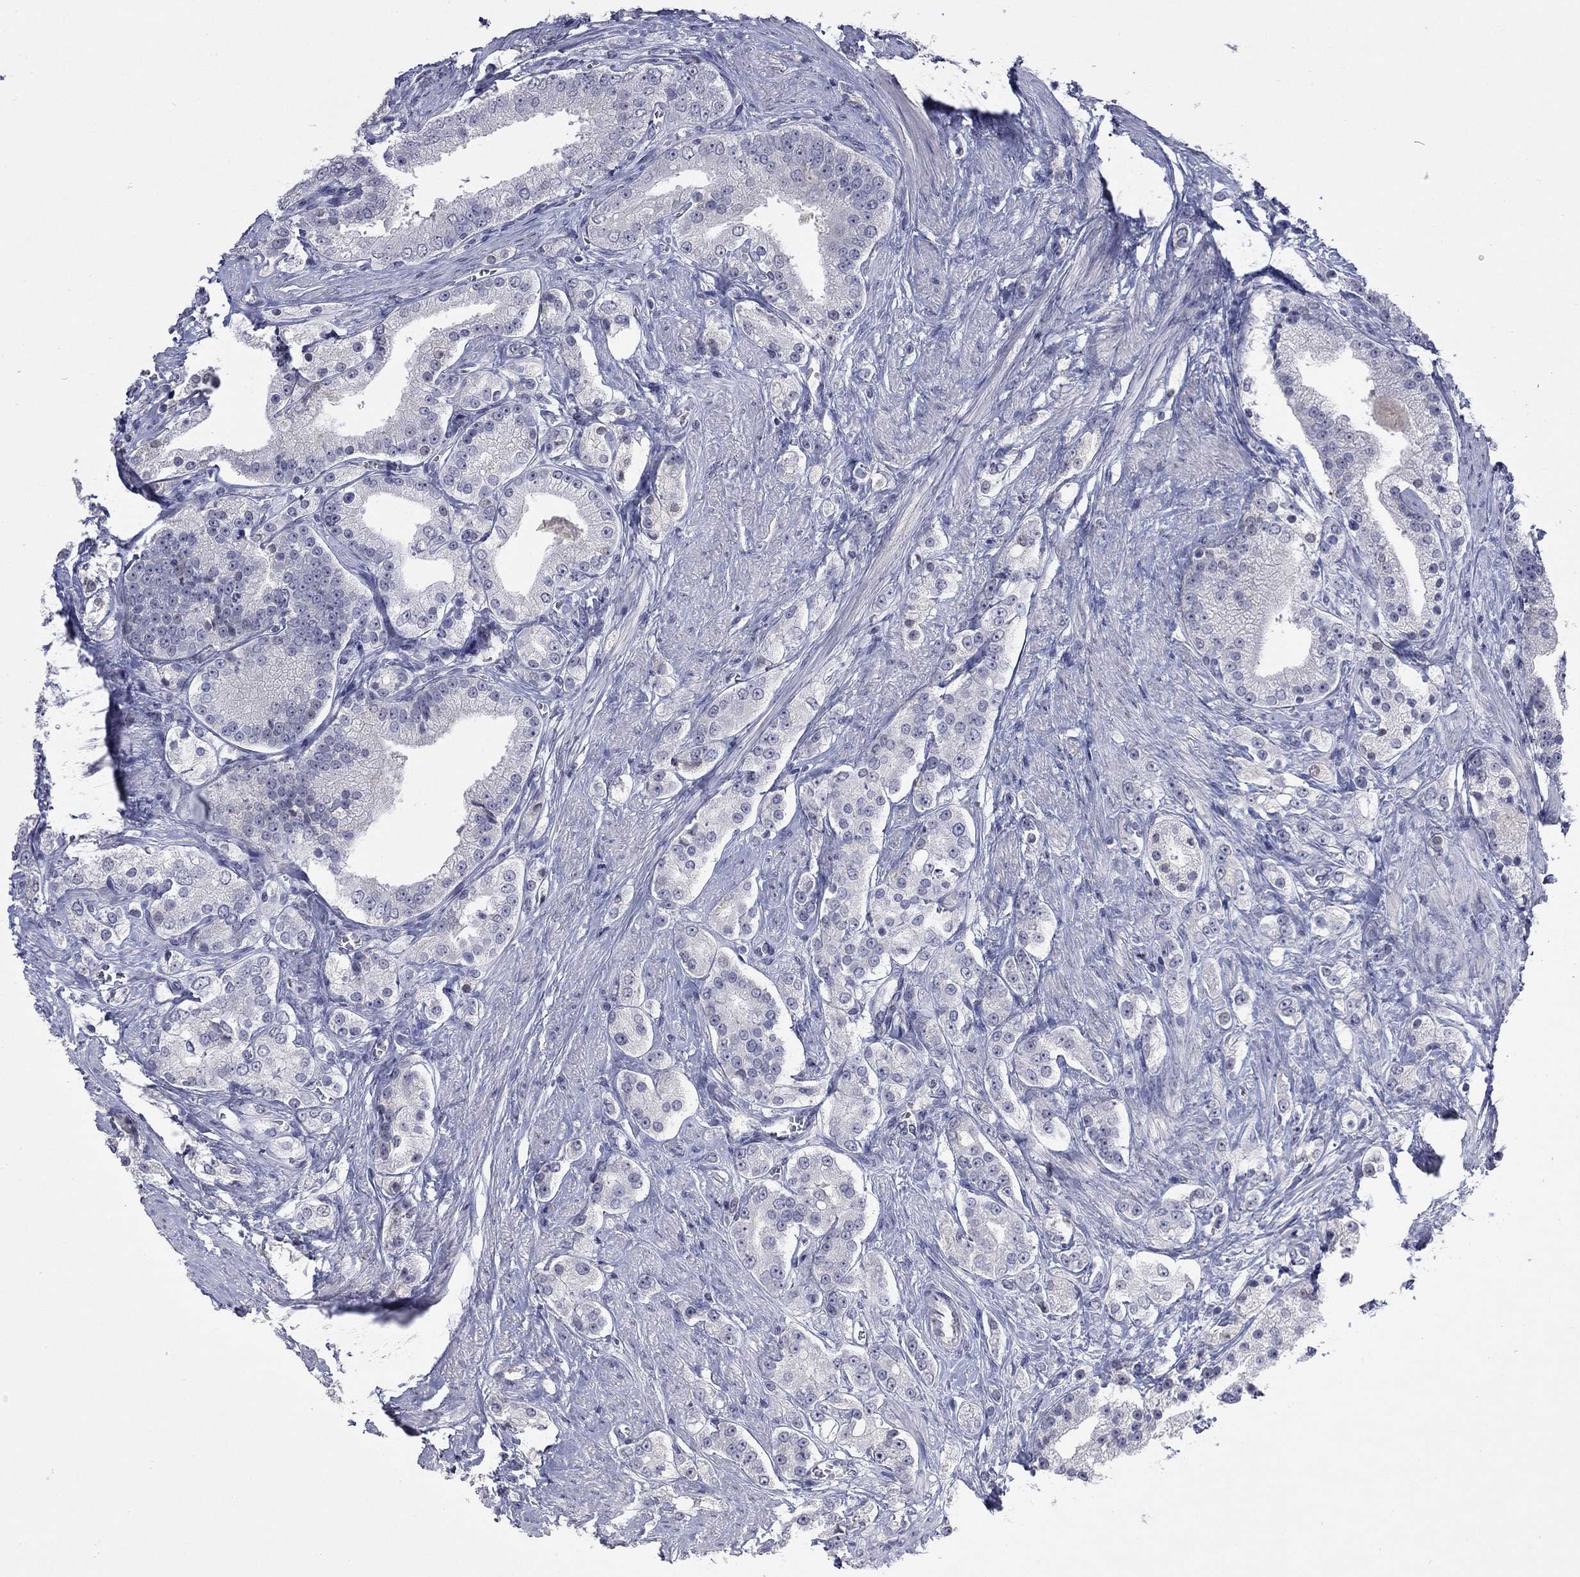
{"staining": {"intensity": "negative", "quantity": "none", "location": "none"}, "tissue": "prostate cancer", "cell_type": "Tumor cells", "image_type": "cancer", "snomed": [{"axis": "morphology", "description": "Adenocarcinoma, NOS"}, {"axis": "topography", "description": "Prostate and seminal vesicle, NOS"}, {"axis": "topography", "description": "Prostate"}], "caption": "Immunohistochemical staining of human adenocarcinoma (prostate) reveals no significant positivity in tumor cells. (DAB (3,3'-diaminobenzidine) IHC visualized using brightfield microscopy, high magnification).", "gene": "SLC51A", "patient": {"sex": "male", "age": 67}}